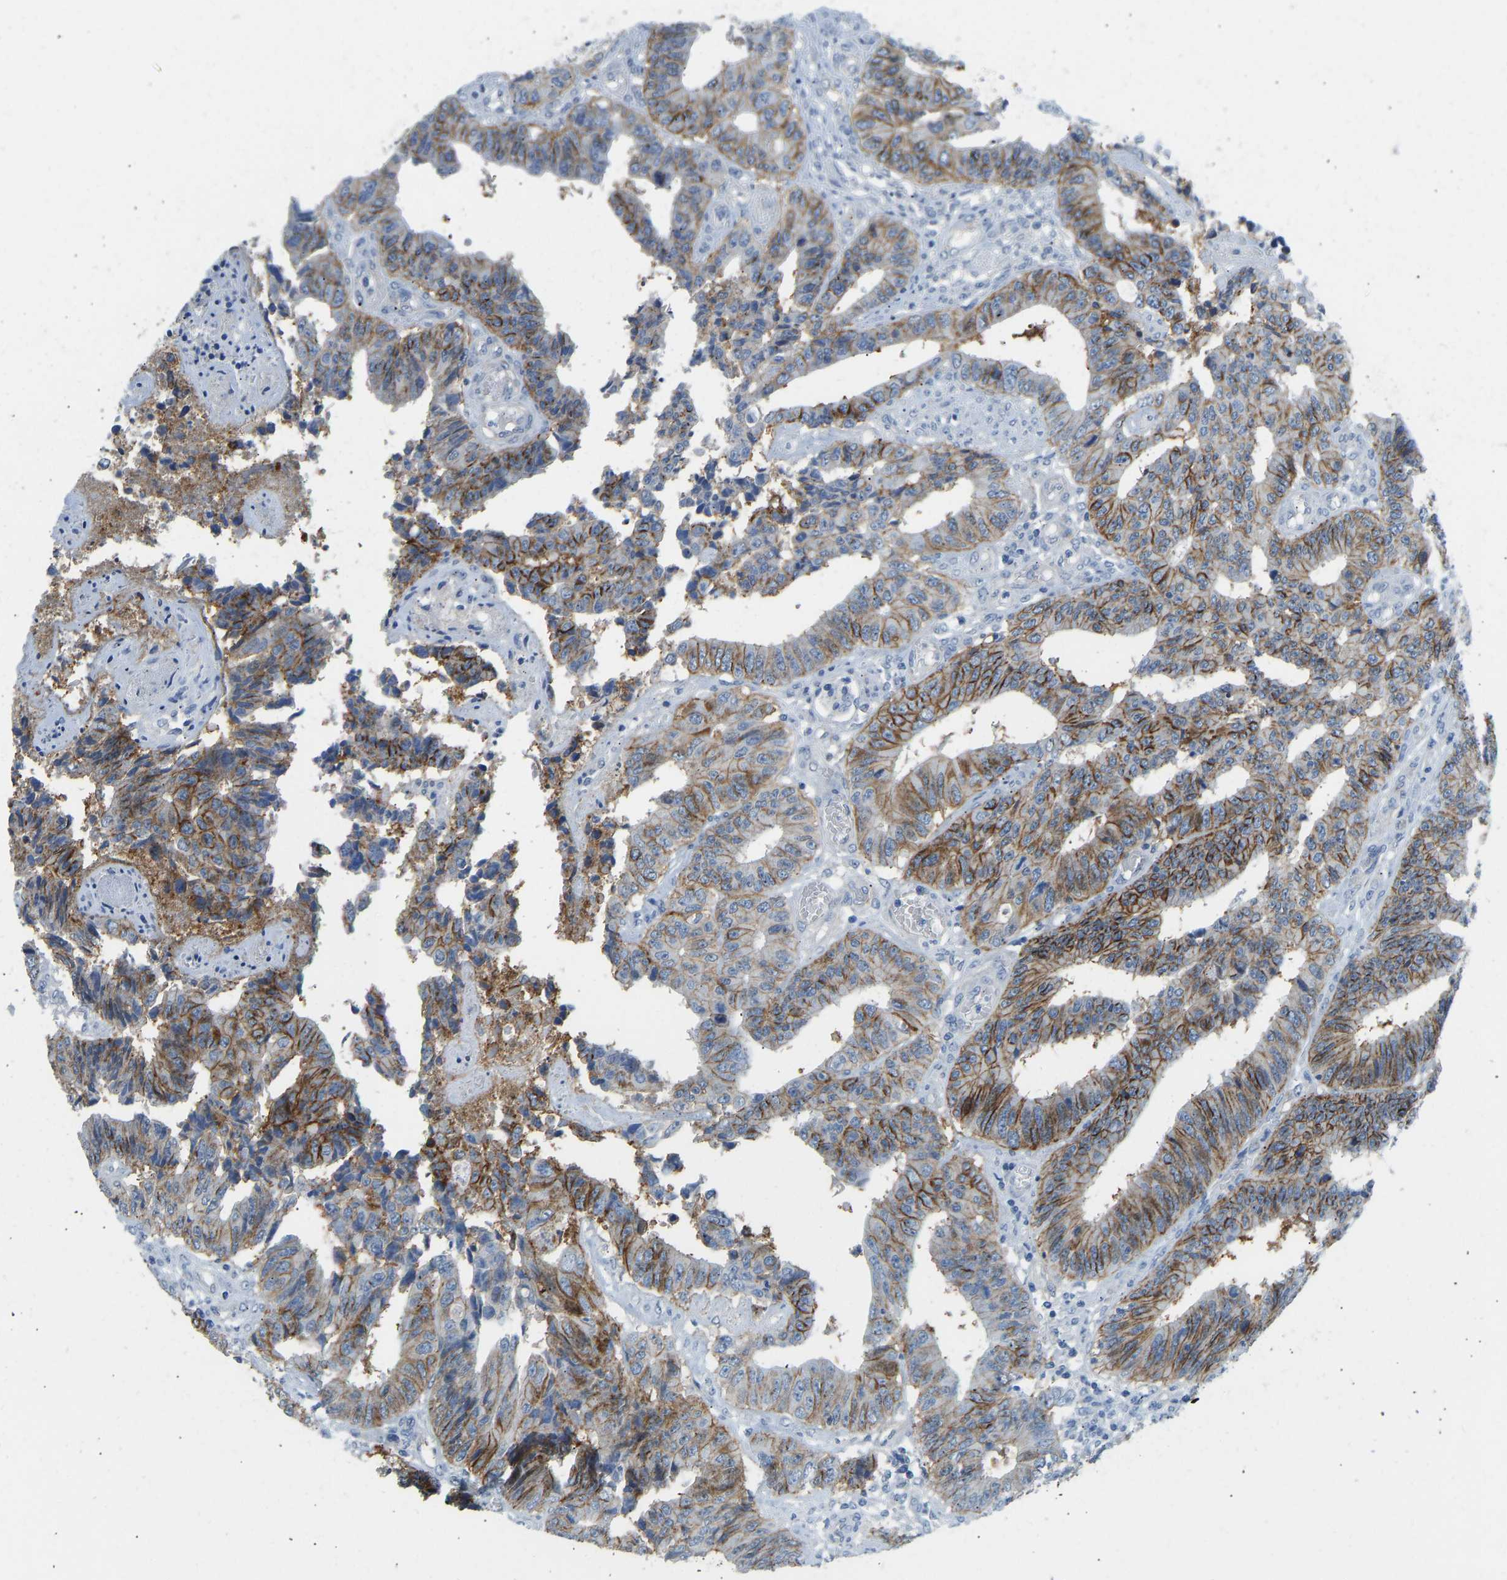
{"staining": {"intensity": "moderate", "quantity": ">75%", "location": "cytoplasmic/membranous"}, "tissue": "colorectal cancer", "cell_type": "Tumor cells", "image_type": "cancer", "snomed": [{"axis": "morphology", "description": "Adenocarcinoma, NOS"}, {"axis": "topography", "description": "Rectum"}], "caption": "Protein staining by immunohistochemistry displays moderate cytoplasmic/membranous expression in about >75% of tumor cells in colorectal cancer (adenocarcinoma).", "gene": "ATP1A1", "patient": {"sex": "male", "age": 84}}